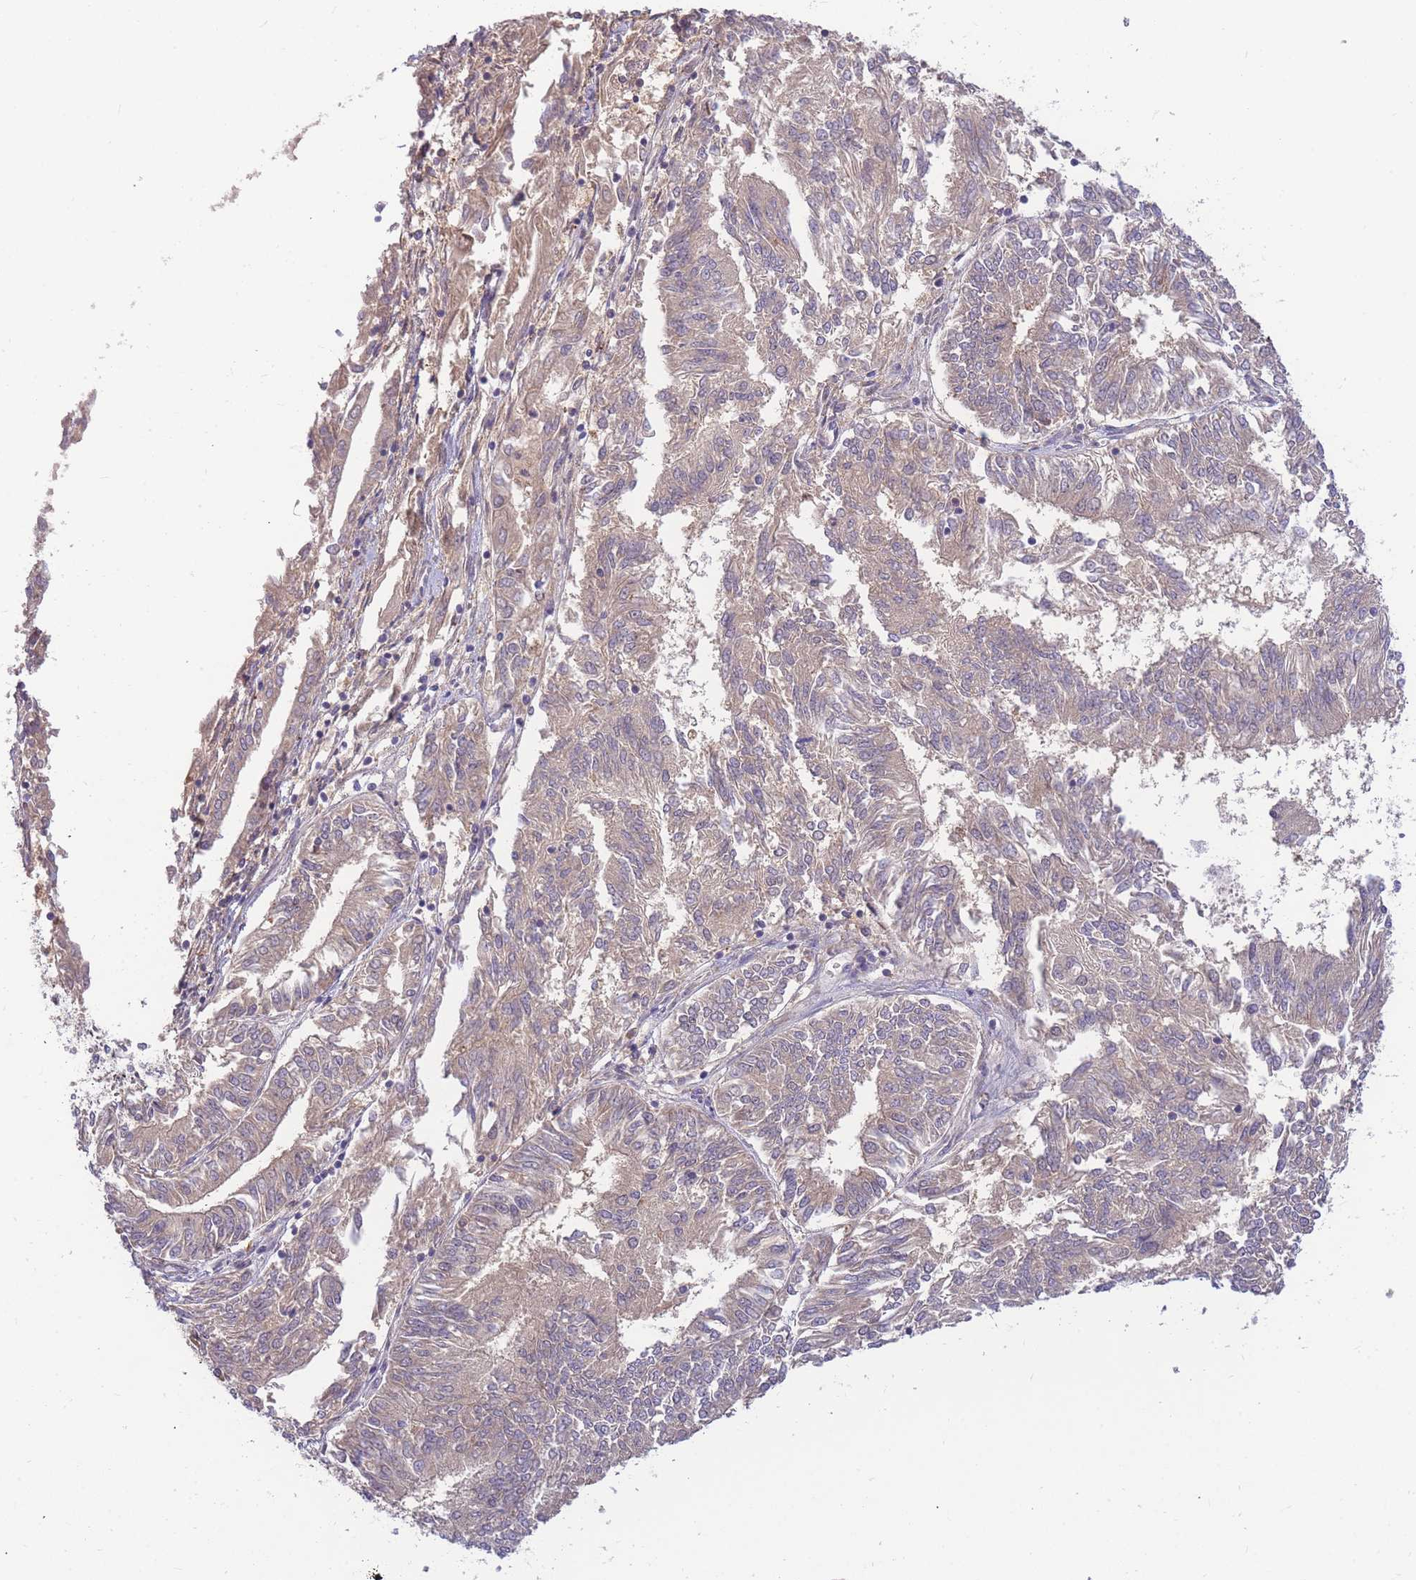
{"staining": {"intensity": "weak", "quantity": "25%-75%", "location": "cytoplasmic/membranous"}, "tissue": "endometrial cancer", "cell_type": "Tumor cells", "image_type": "cancer", "snomed": [{"axis": "morphology", "description": "Adenocarcinoma, NOS"}, {"axis": "topography", "description": "Endometrium"}], "caption": "Protein staining of endometrial adenocarcinoma tissue demonstrates weak cytoplasmic/membranous staining in approximately 25%-75% of tumor cells.", "gene": "ZNF577", "patient": {"sex": "female", "age": 58}}